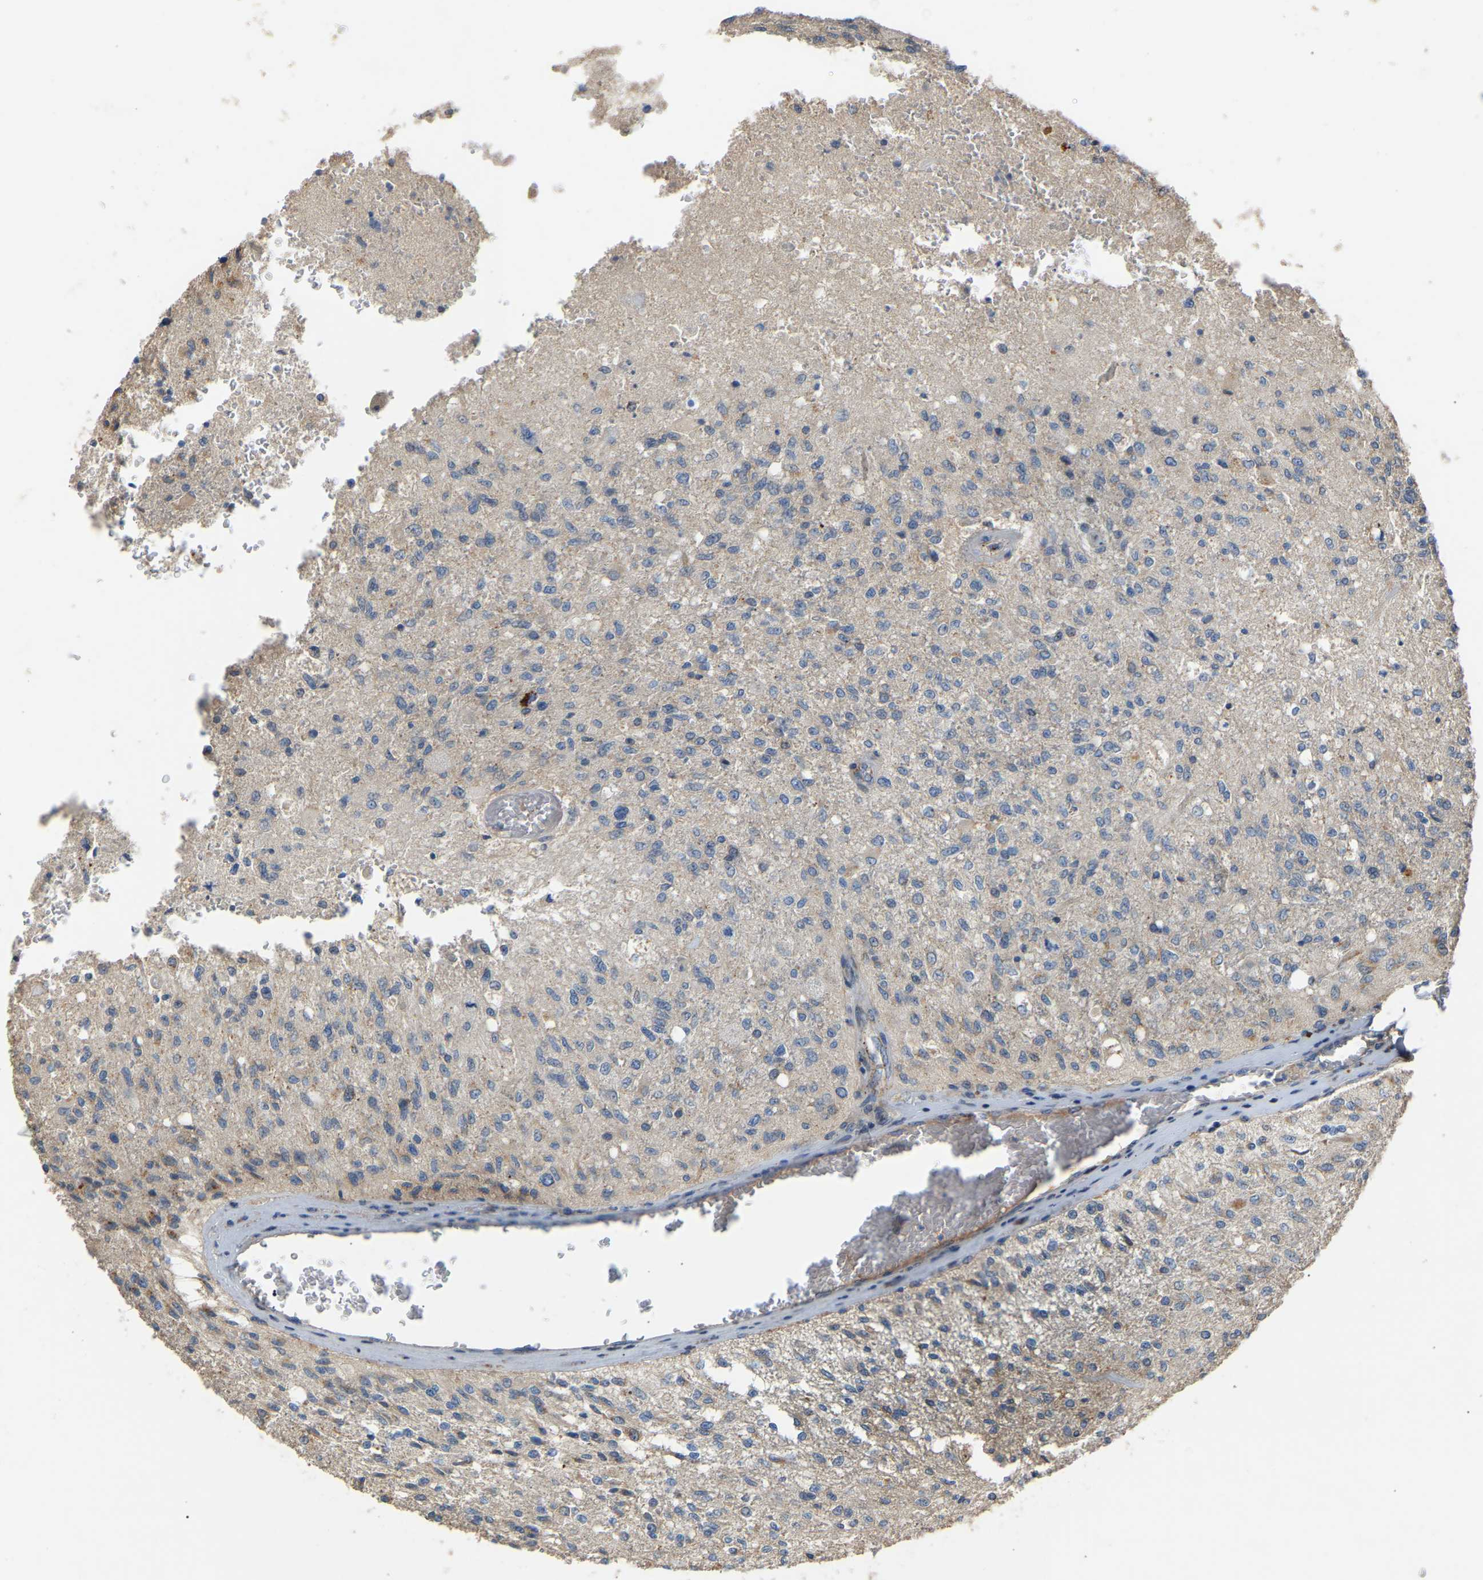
{"staining": {"intensity": "moderate", "quantity": "<25%", "location": "cytoplasmic/membranous"}, "tissue": "glioma", "cell_type": "Tumor cells", "image_type": "cancer", "snomed": [{"axis": "morphology", "description": "Normal tissue, NOS"}, {"axis": "morphology", "description": "Glioma, malignant, High grade"}, {"axis": "topography", "description": "Cerebral cortex"}], "caption": "IHC image of human malignant glioma (high-grade) stained for a protein (brown), which demonstrates low levels of moderate cytoplasmic/membranous staining in approximately <25% of tumor cells.", "gene": "RGP1", "patient": {"sex": "male", "age": 77}}